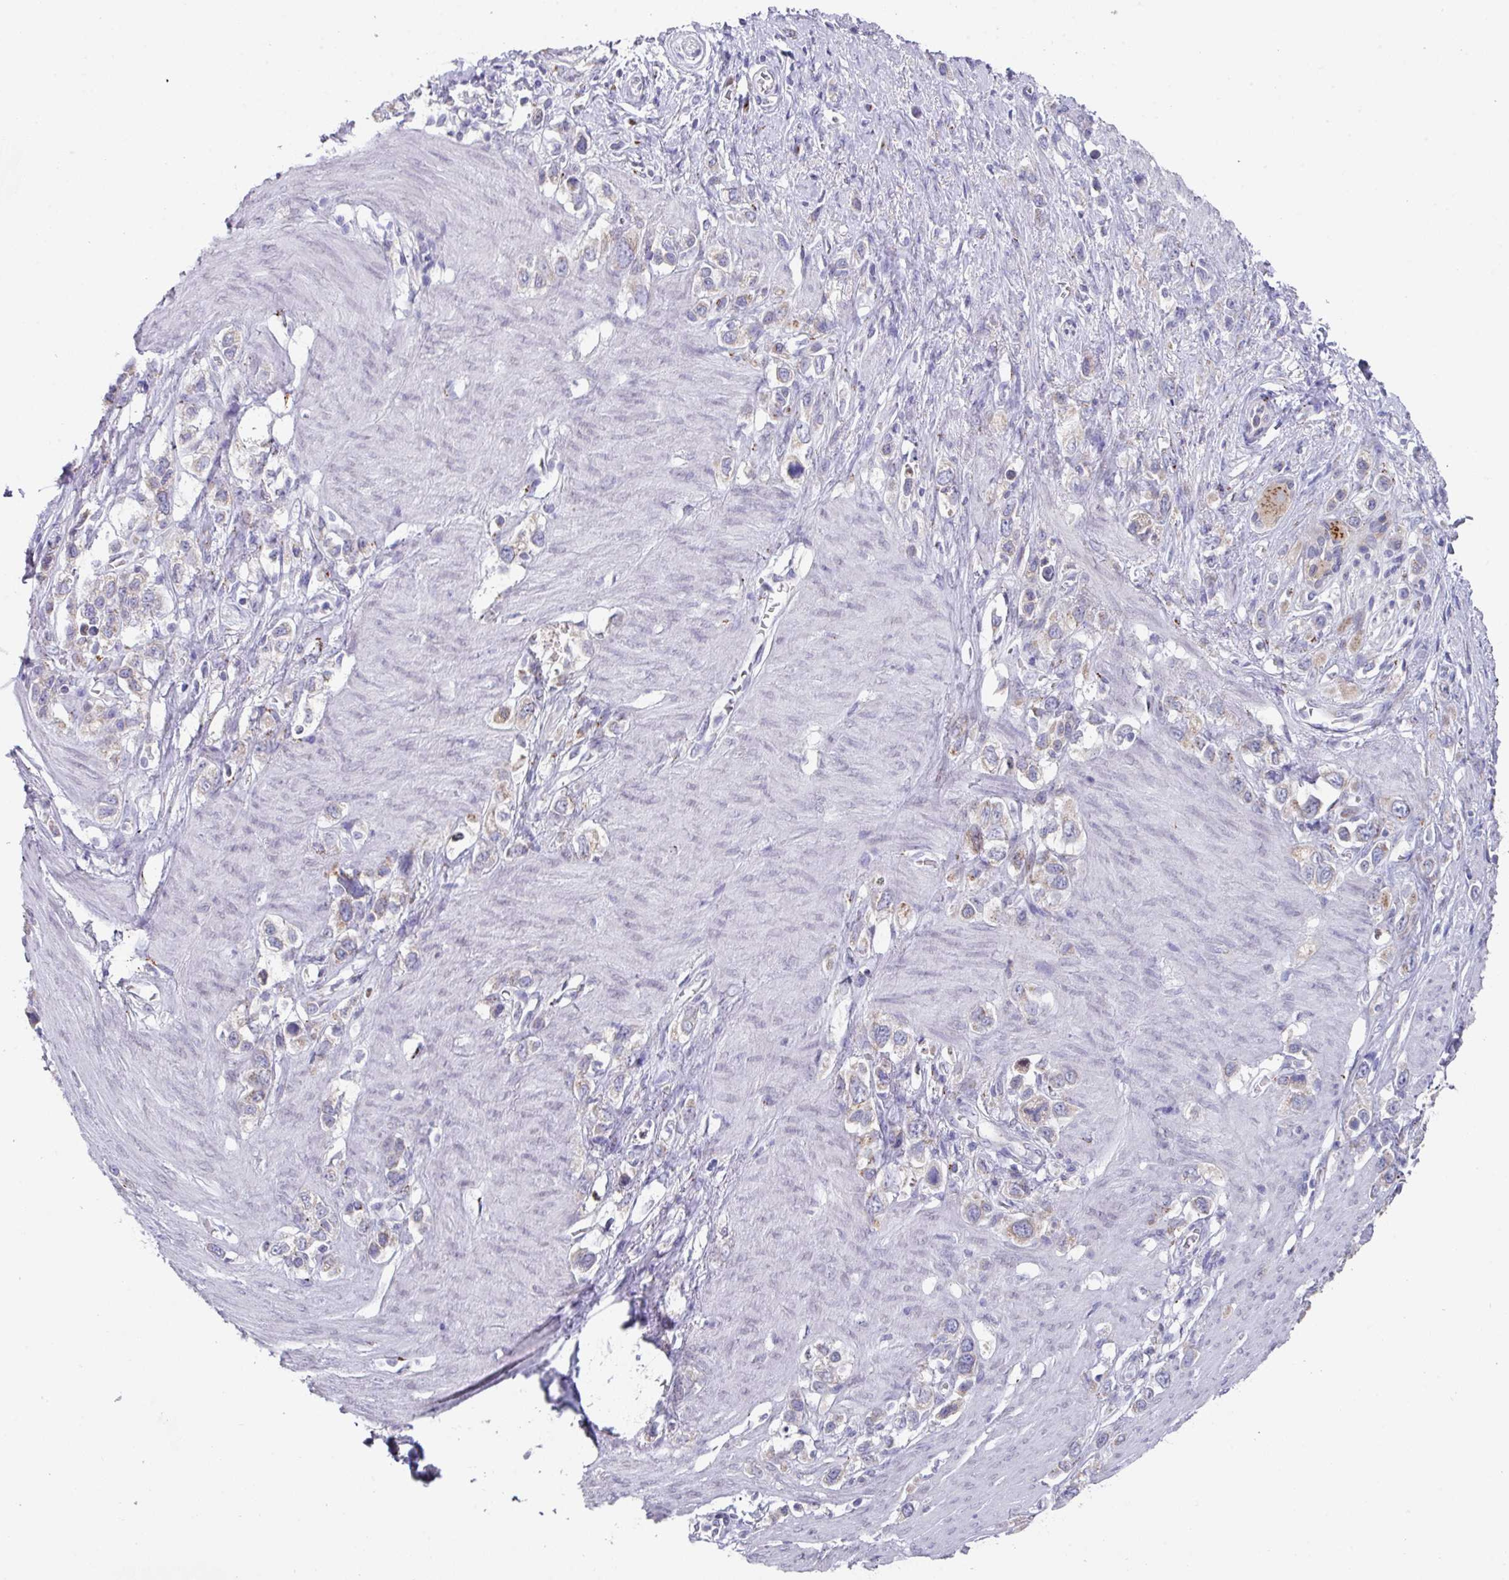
{"staining": {"intensity": "moderate", "quantity": "<25%", "location": "cytoplasmic/membranous"}, "tissue": "stomach cancer", "cell_type": "Tumor cells", "image_type": "cancer", "snomed": [{"axis": "morphology", "description": "Adenocarcinoma, NOS"}, {"axis": "topography", "description": "Stomach"}], "caption": "High-magnification brightfield microscopy of stomach adenocarcinoma stained with DAB (brown) and counterstained with hematoxylin (blue). tumor cells exhibit moderate cytoplasmic/membranous positivity is present in about<25% of cells. (Stains: DAB in brown, nuclei in blue, Microscopy: brightfield microscopy at high magnification).", "gene": "VKORC1L1", "patient": {"sex": "female", "age": 65}}